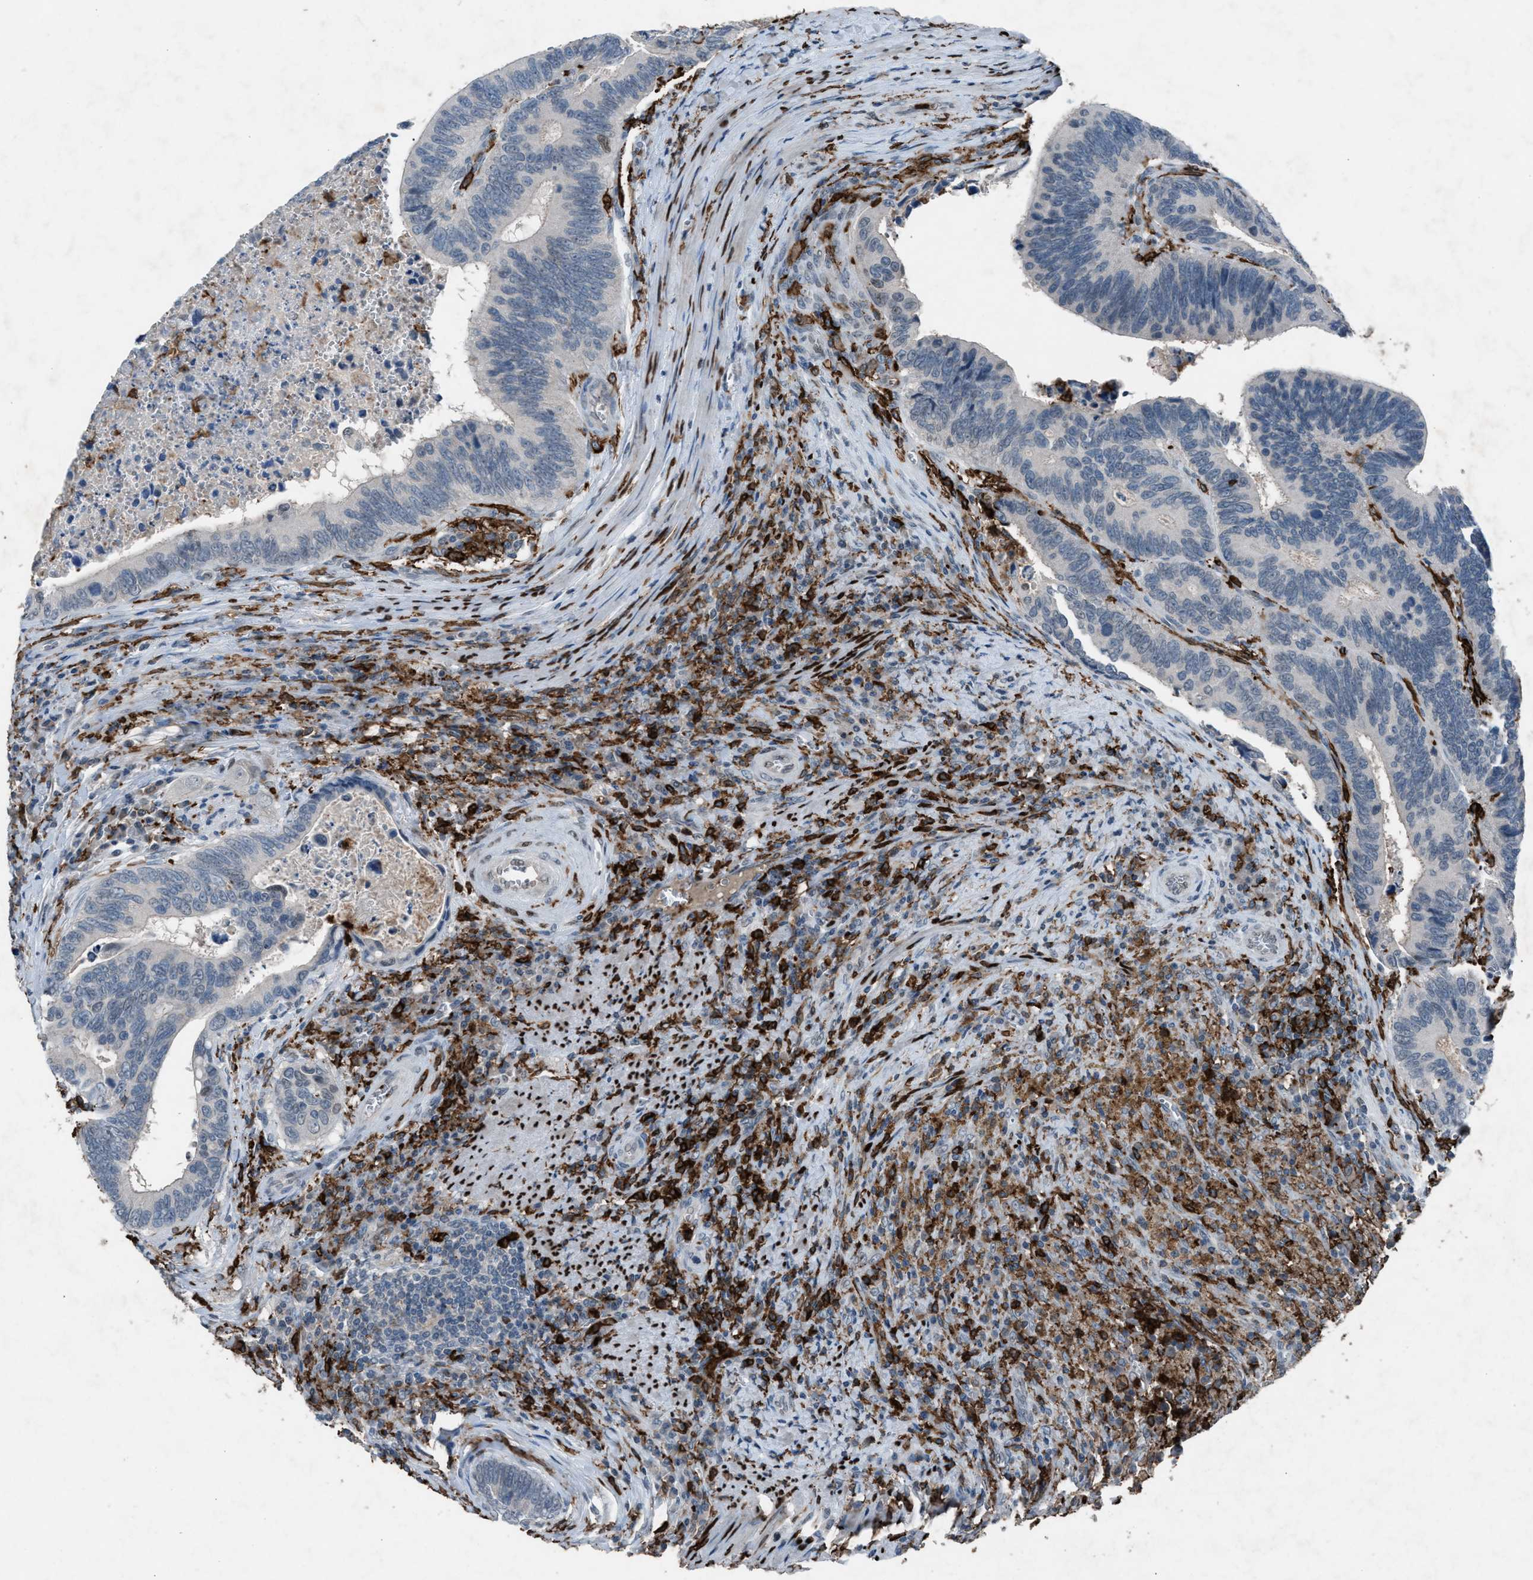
{"staining": {"intensity": "negative", "quantity": "none", "location": "none"}, "tissue": "colorectal cancer", "cell_type": "Tumor cells", "image_type": "cancer", "snomed": [{"axis": "morphology", "description": "Inflammation, NOS"}, {"axis": "morphology", "description": "Adenocarcinoma, NOS"}, {"axis": "topography", "description": "Colon"}], "caption": "Human colorectal adenocarcinoma stained for a protein using IHC demonstrates no expression in tumor cells.", "gene": "FCER1G", "patient": {"sex": "male", "age": 72}}